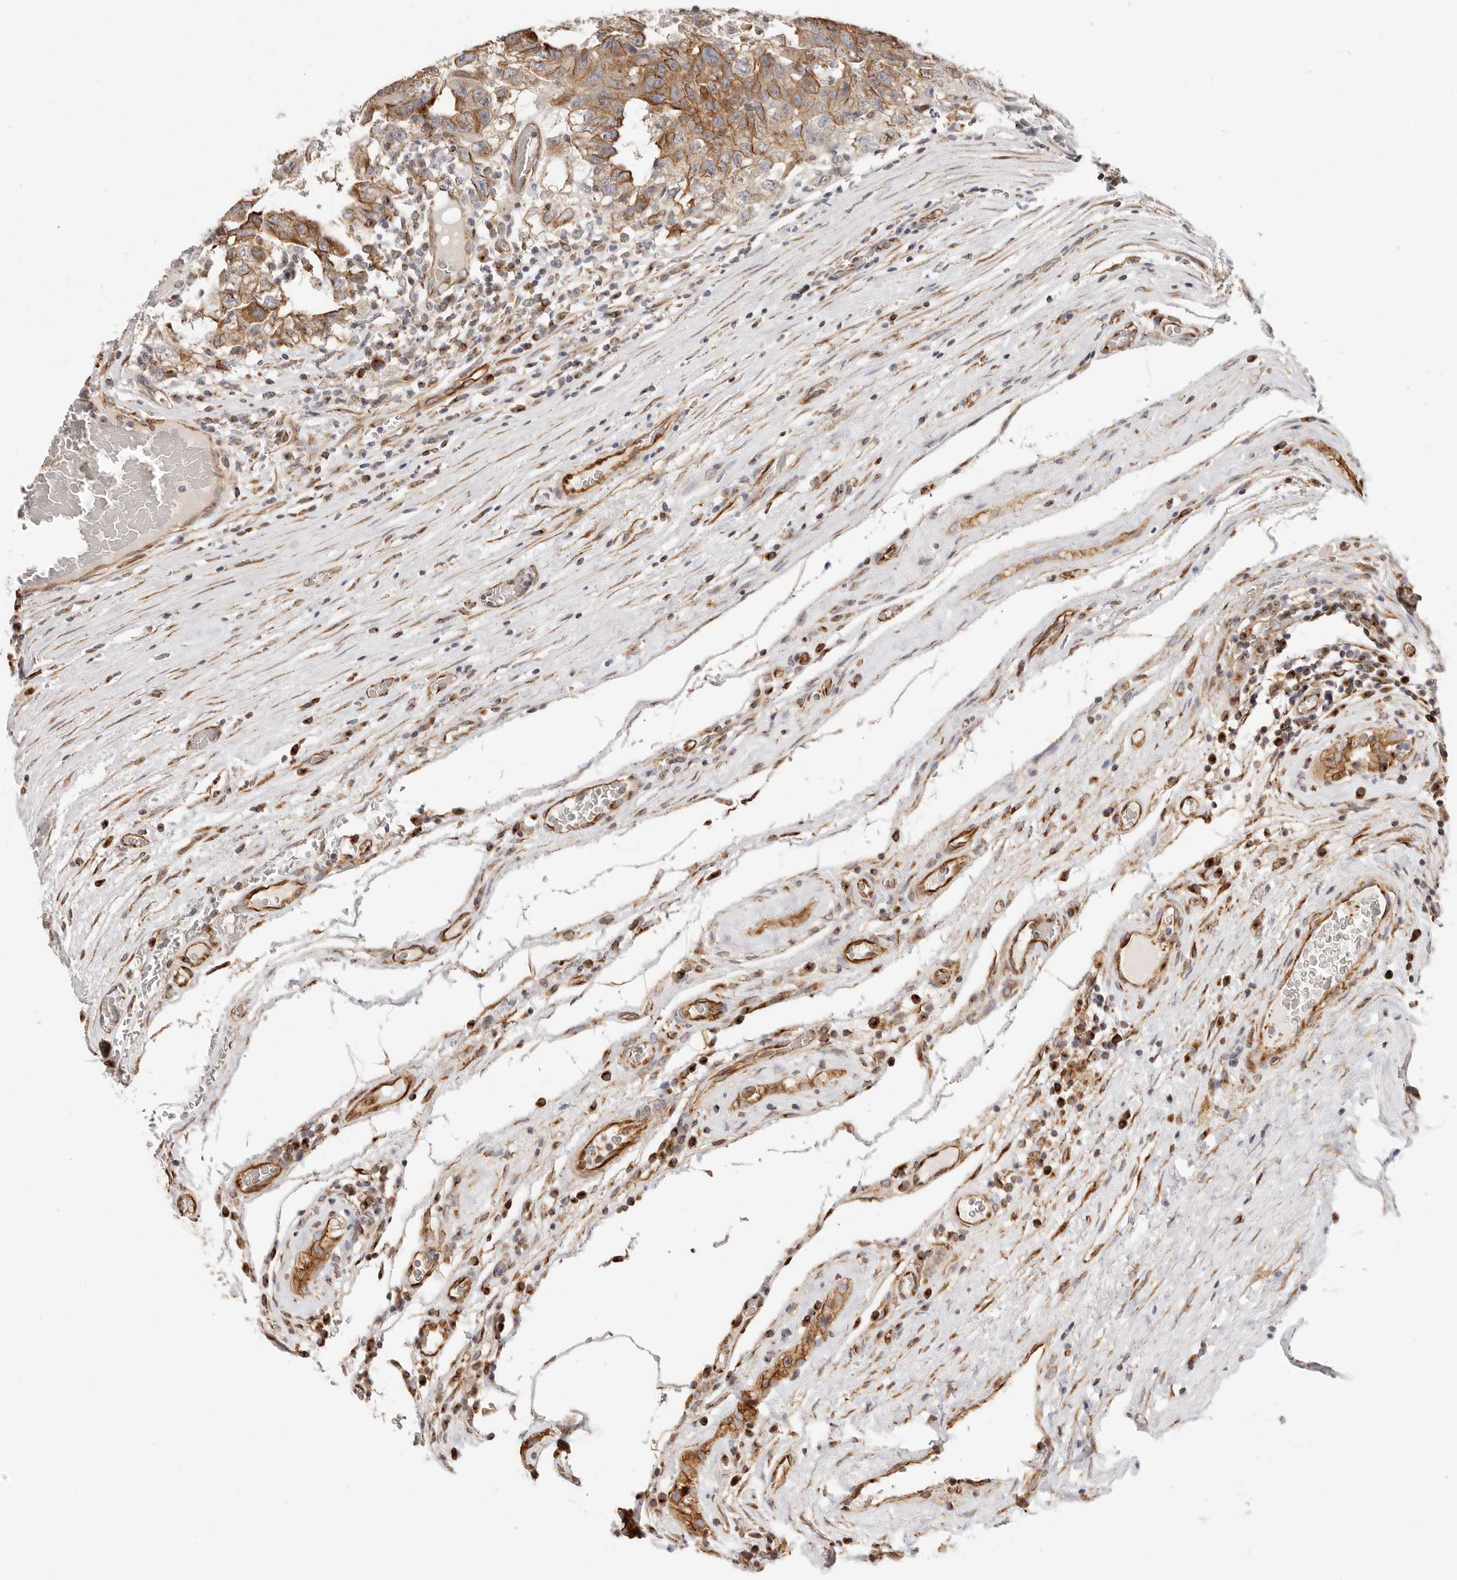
{"staining": {"intensity": "moderate", "quantity": "25%-75%", "location": "cytoplasmic/membranous"}, "tissue": "testis cancer", "cell_type": "Tumor cells", "image_type": "cancer", "snomed": [{"axis": "morphology", "description": "Carcinoma, Embryonal, NOS"}, {"axis": "topography", "description": "Testis"}], "caption": "A medium amount of moderate cytoplasmic/membranous expression is identified in approximately 25%-75% of tumor cells in testis embryonal carcinoma tissue.", "gene": "DTNBP1", "patient": {"sex": "male", "age": 26}}